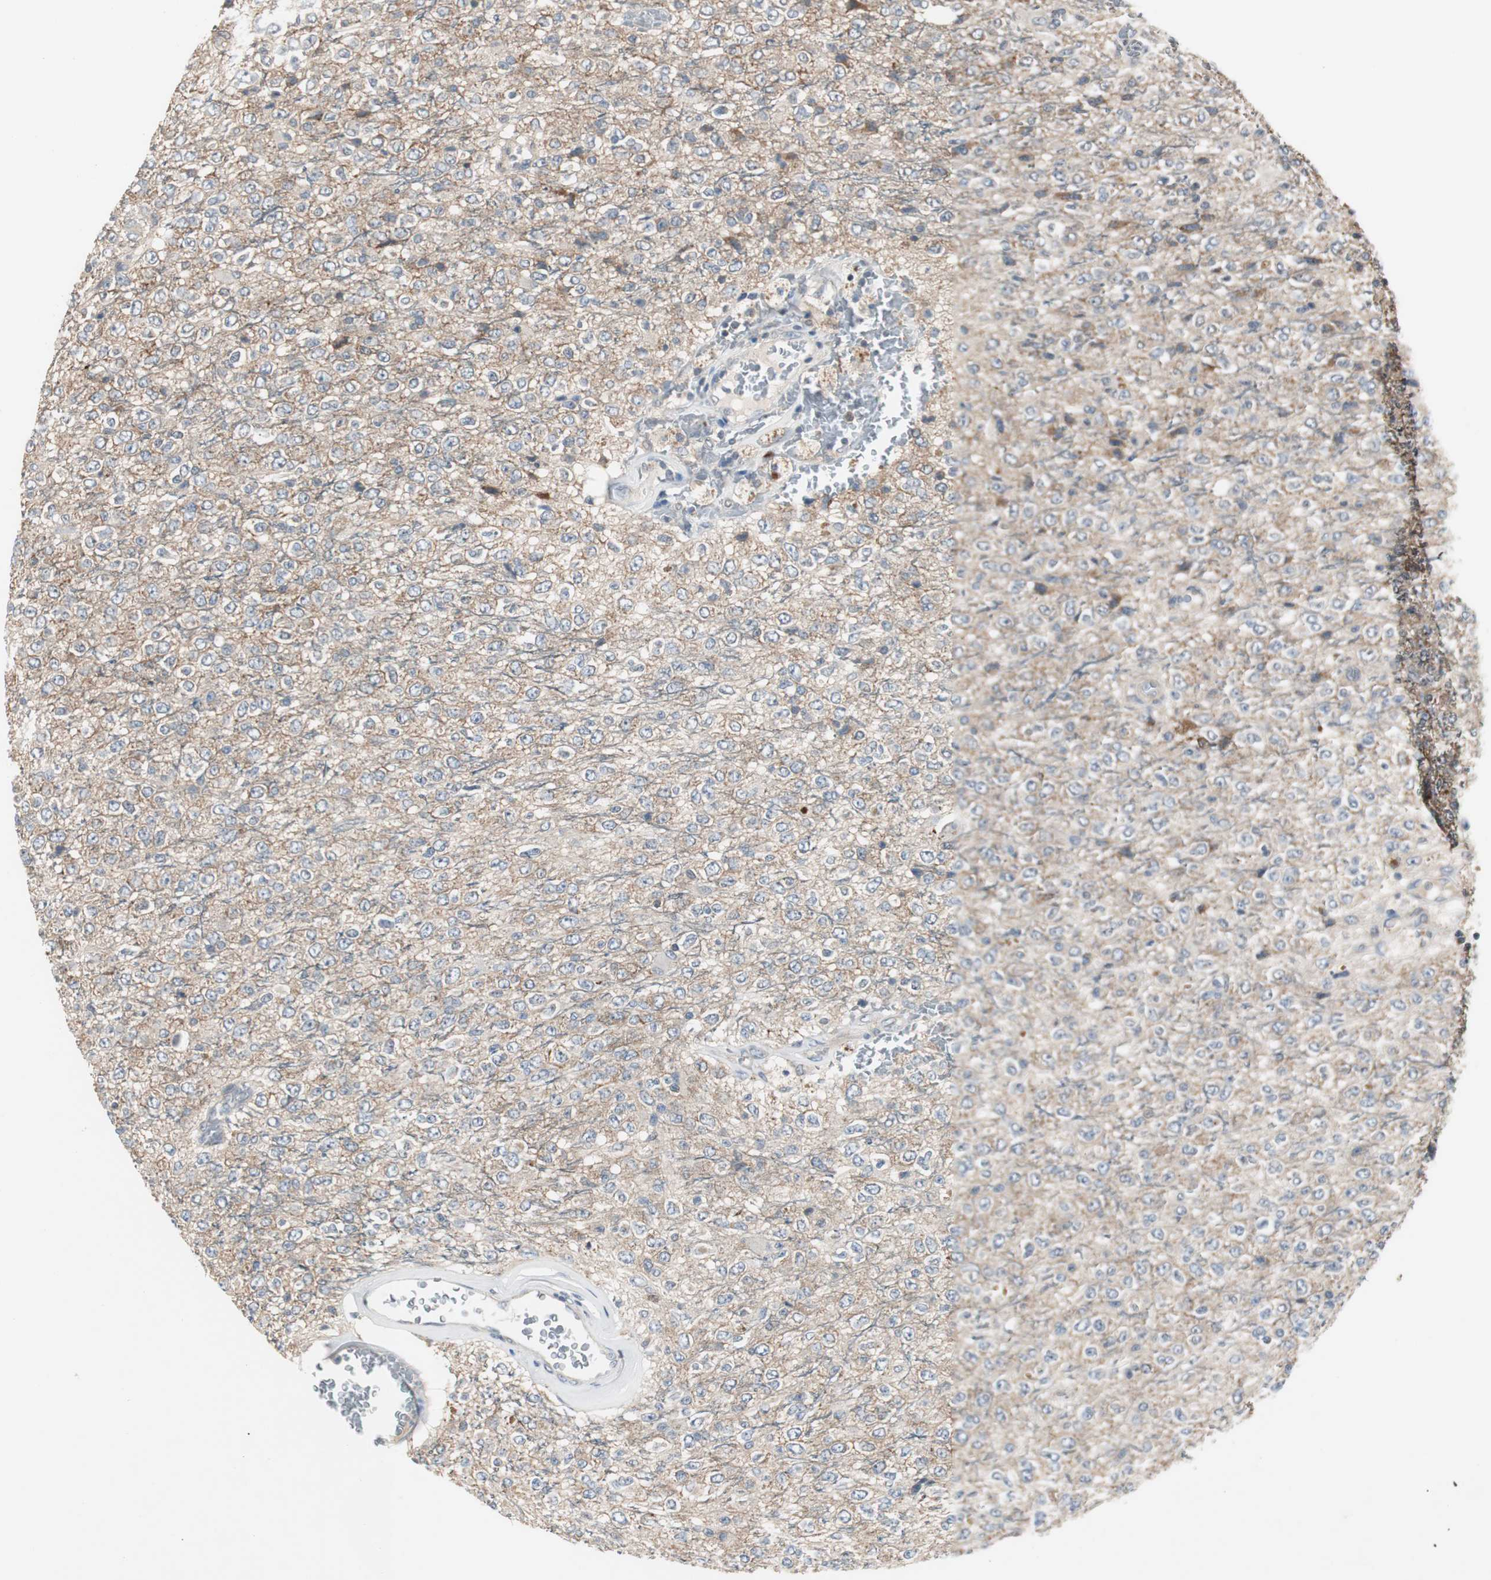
{"staining": {"intensity": "weak", "quantity": "<25%", "location": "cytoplasmic/membranous"}, "tissue": "glioma", "cell_type": "Tumor cells", "image_type": "cancer", "snomed": [{"axis": "morphology", "description": "Glioma, malignant, High grade"}, {"axis": "topography", "description": "pancreas cauda"}], "caption": "A micrograph of high-grade glioma (malignant) stained for a protein demonstrates no brown staining in tumor cells. Brightfield microscopy of immunohistochemistry (IHC) stained with DAB (3,3'-diaminobenzidine) (brown) and hematoxylin (blue), captured at high magnification.", "gene": "PTPRN2", "patient": {"sex": "male", "age": 60}}